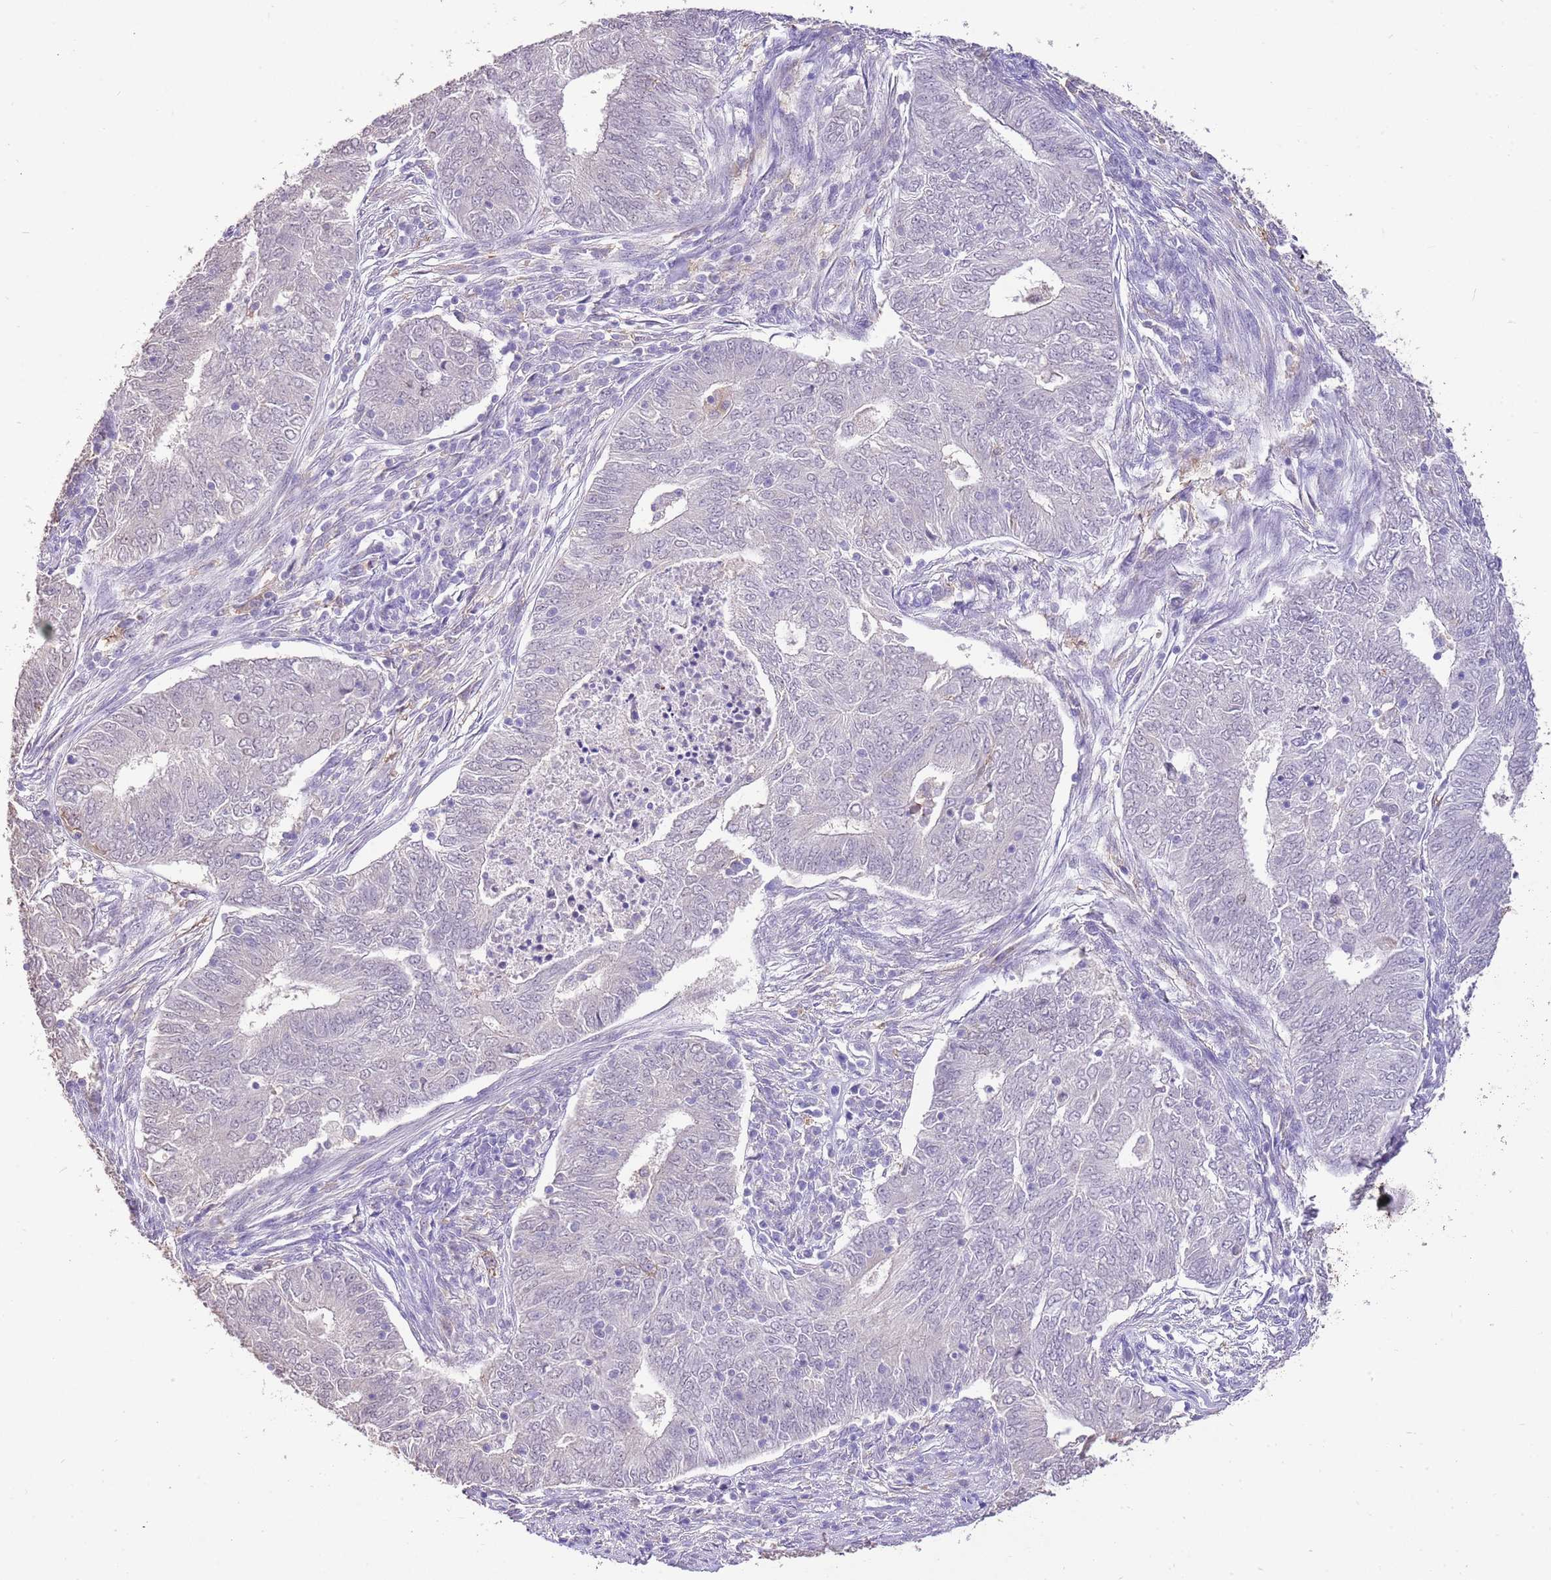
{"staining": {"intensity": "negative", "quantity": "none", "location": "none"}, "tissue": "endometrial cancer", "cell_type": "Tumor cells", "image_type": "cancer", "snomed": [{"axis": "morphology", "description": "Adenocarcinoma, NOS"}, {"axis": "topography", "description": "Endometrium"}], "caption": "An image of human adenocarcinoma (endometrial) is negative for staining in tumor cells.", "gene": "IZUMO4", "patient": {"sex": "female", "age": 62}}